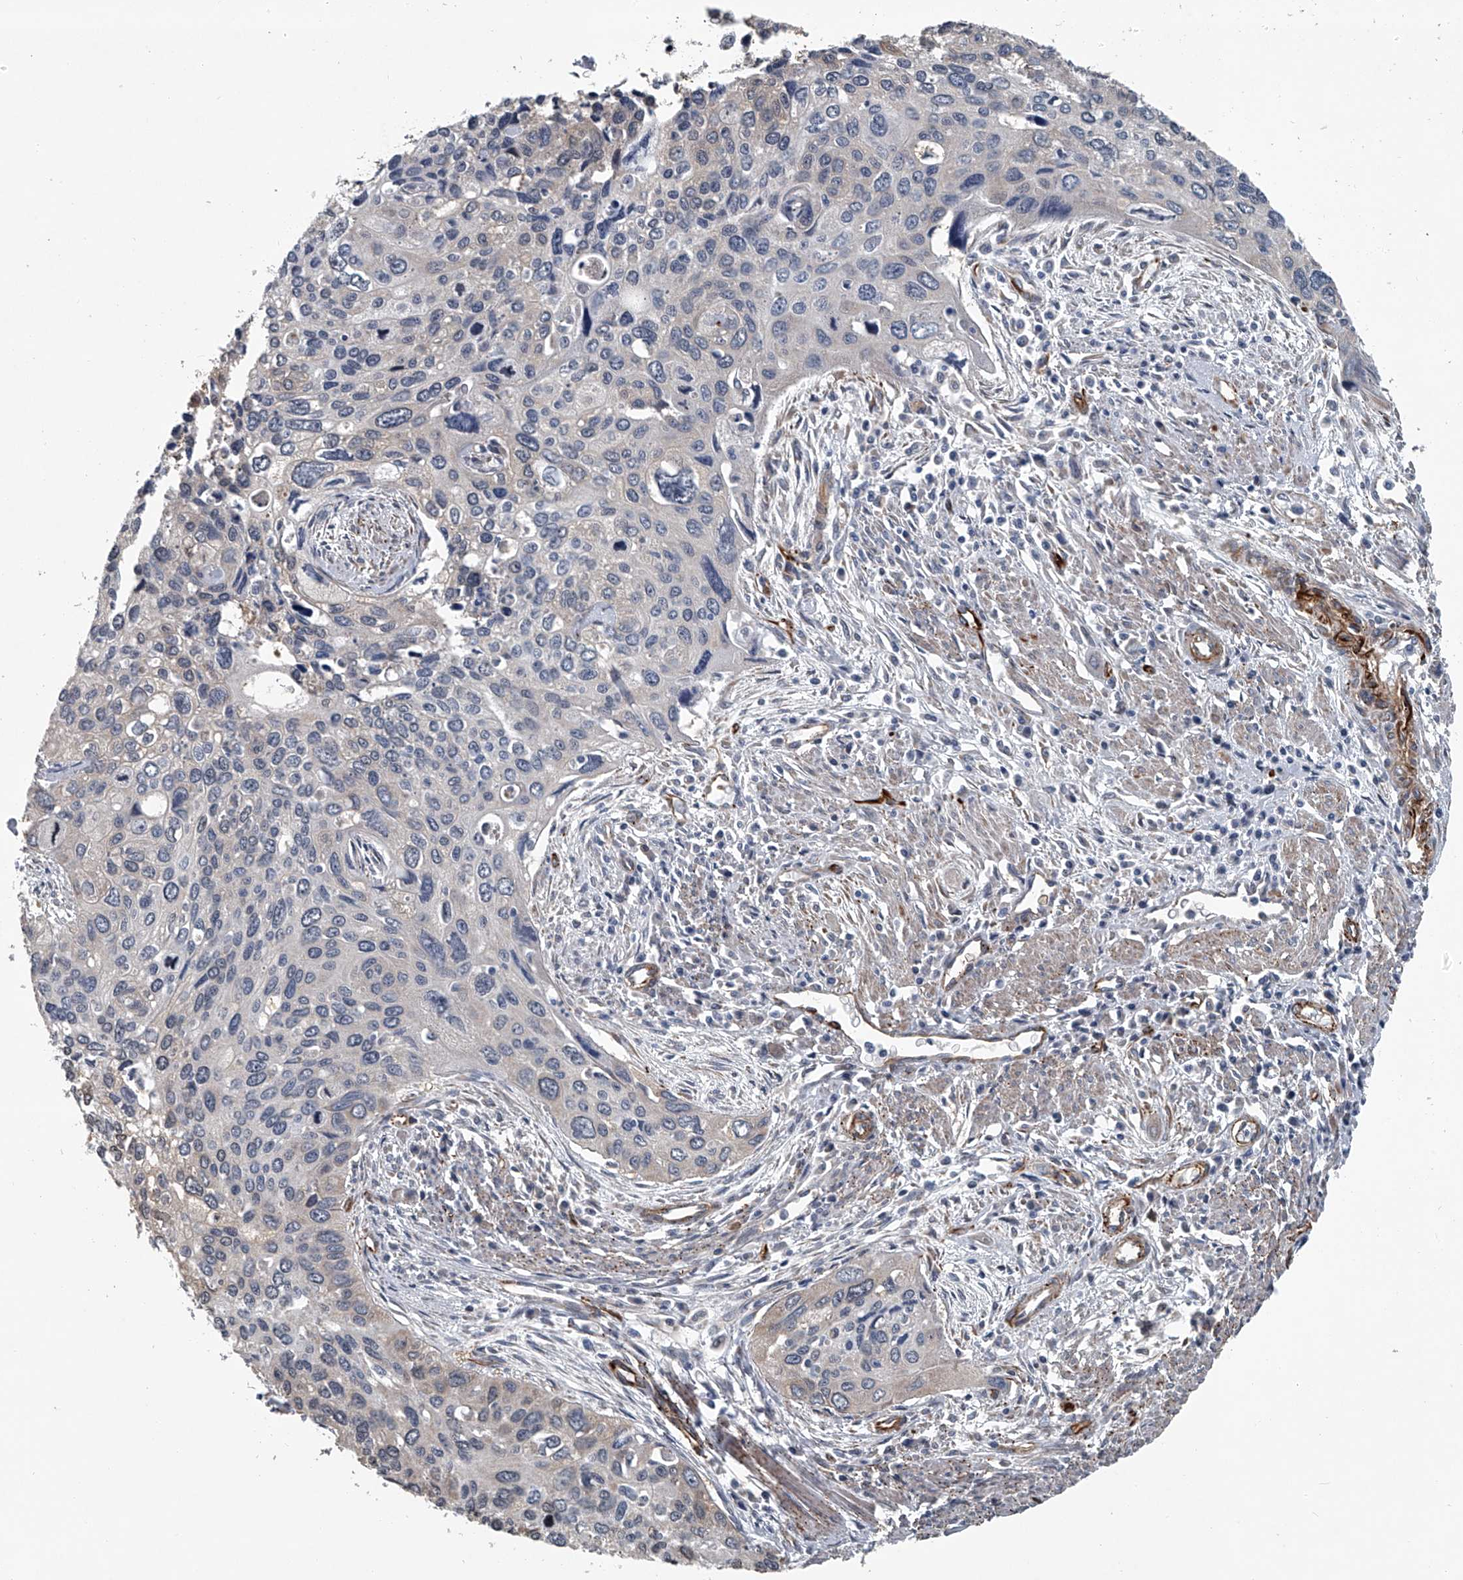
{"staining": {"intensity": "negative", "quantity": "none", "location": "none"}, "tissue": "cervical cancer", "cell_type": "Tumor cells", "image_type": "cancer", "snomed": [{"axis": "morphology", "description": "Squamous cell carcinoma, NOS"}, {"axis": "topography", "description": "Cervix"}], "caption": "High power microscopy histopathology image of an immunohistochemistry (IHC) micrograph of cervical cancer (squamous cell carcinoma), revealing no significant staining in tumor cells.", "gene": "LDLRAD2", "patient": {"sex": "female", "age": 55}}